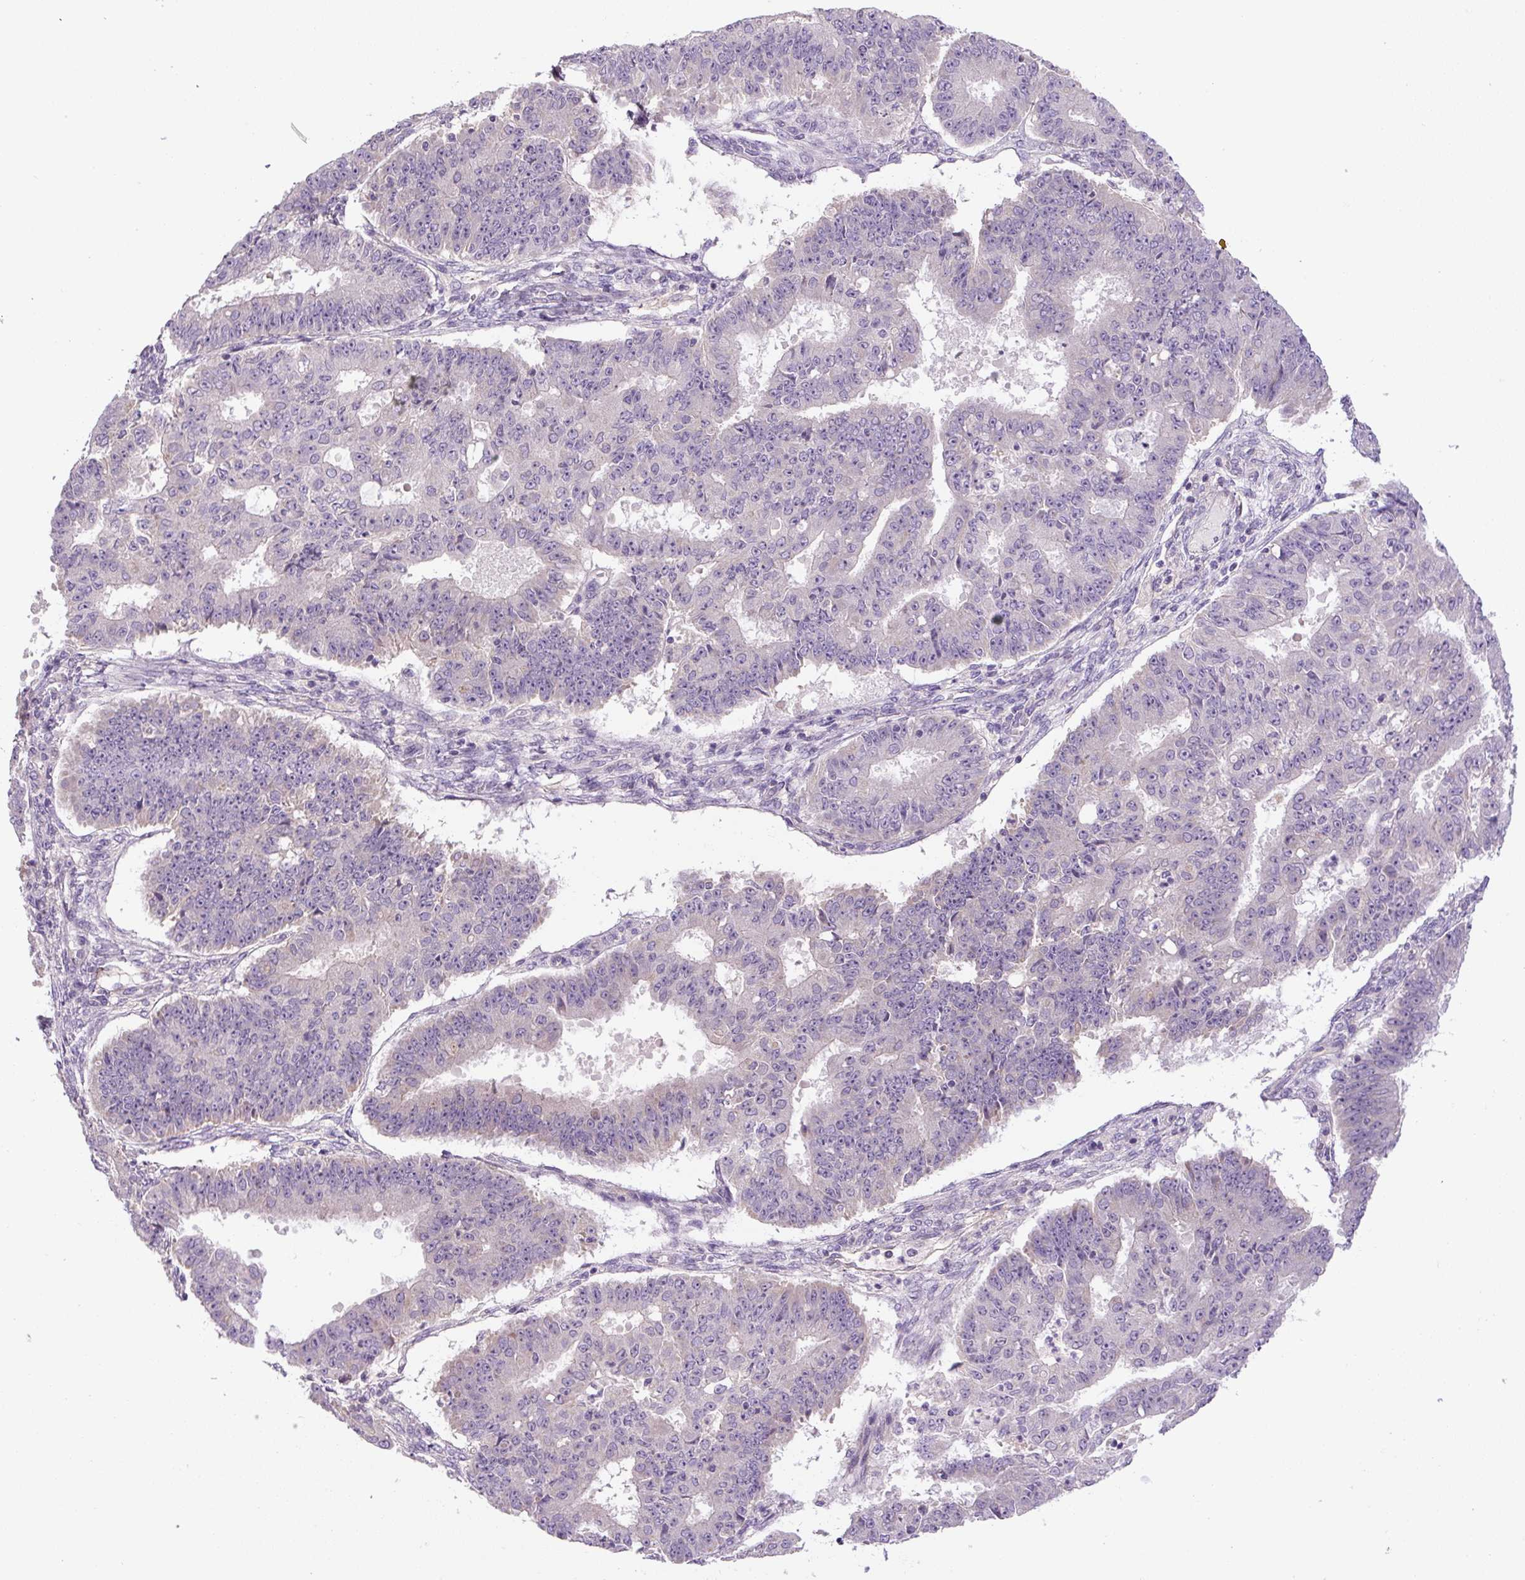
{"staining": {"intensity": "negative", "quantity": "none", "location": "none"}, "tissue": "ovarian cancer", "cell_type": "Tumor cells", "image_type": "cancer", "snomed": [{"axis": "morphology", "description": "Carcinoma, endometroid"}, {"axis": "topography", "description": "Appendix"}, {"axis": "topography", "description": "Ovary"}], "caption": "Immunohistochemical staining of human ovarian cancer displays no significant positivity in tumor cells.", "gene": "UBL3", "patient": {"sex": "female", "age": 42}}